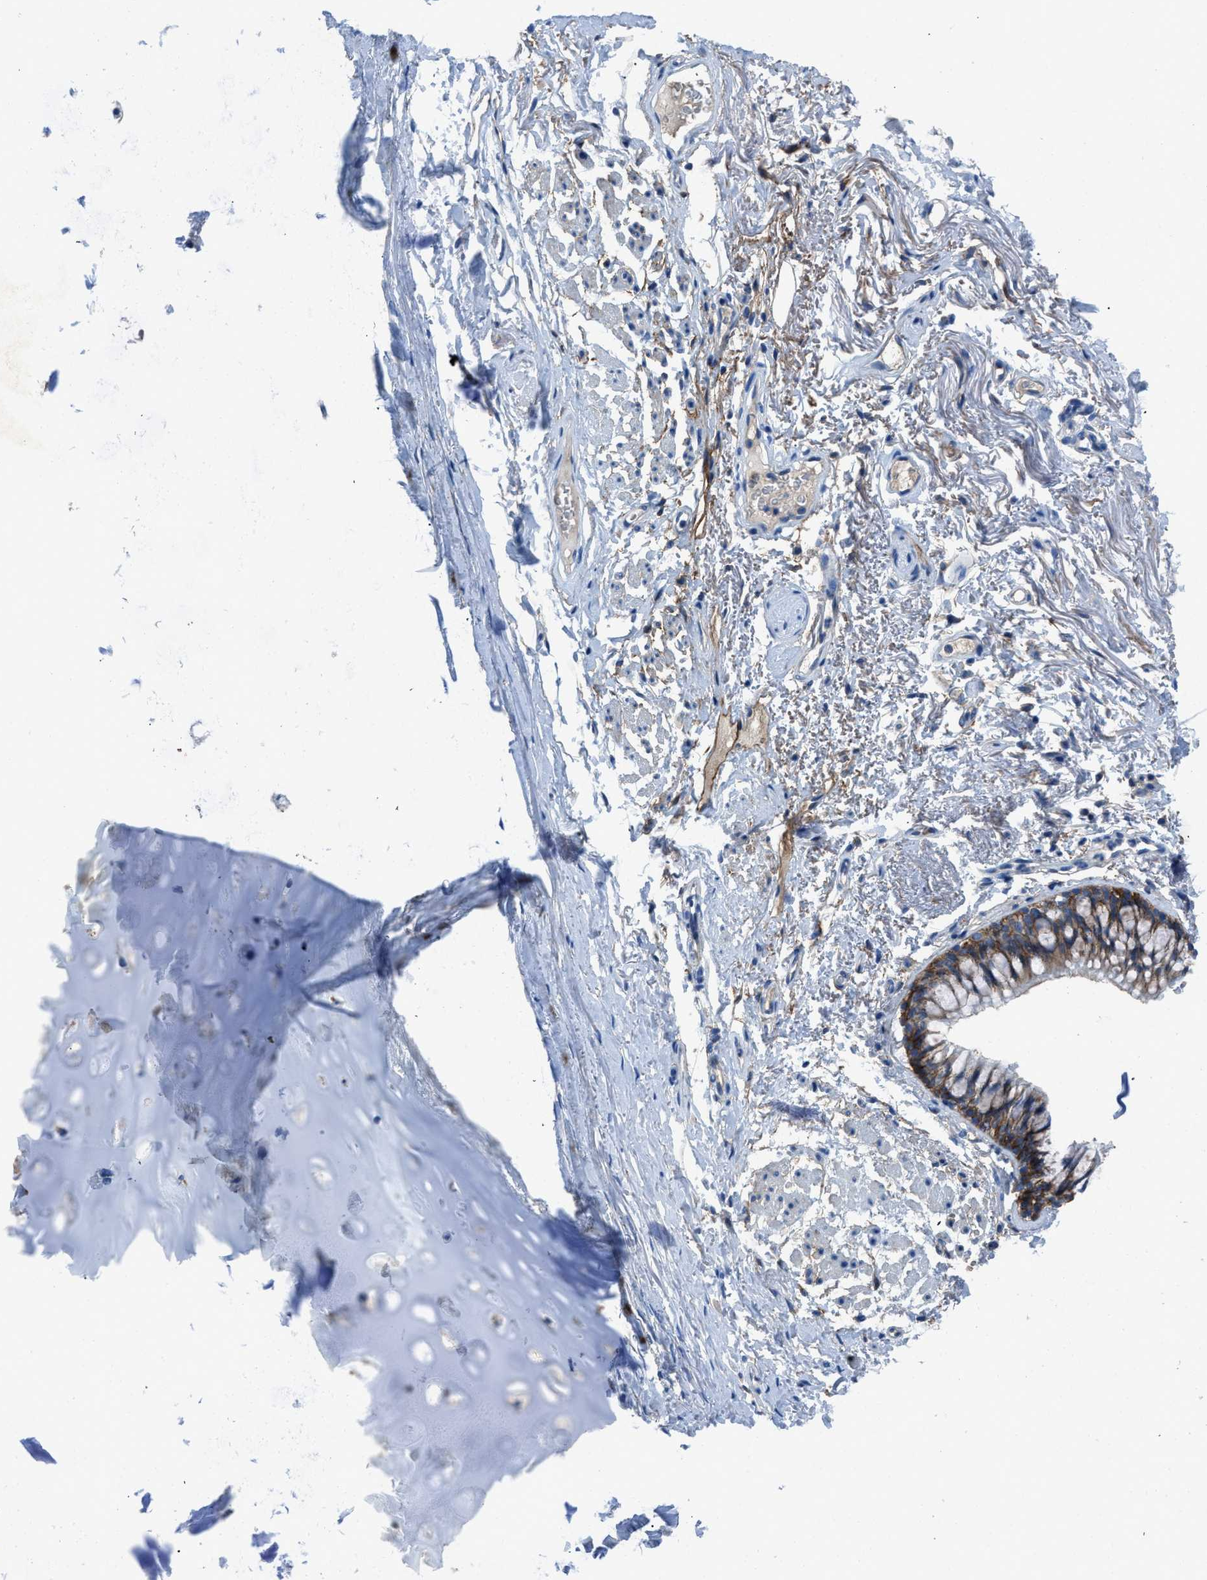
{"staining": {"intensity": "negative", "quantity": "none", "location": "none"}, "tissue": "adipose tissue", "cell_type": "Adipocytes", "image_type": "normal", "snomed": [{"axis": "morphology", "description": "Normal tissue, NOS"}, {"axis": "topography", "description": "Cartilage tissue"}, {"axis": "topography", "description": "Bronchus"}], "caption": "Immunohistochemistry (IHC) histopathology image of normal human adipose tissue stained for a protein (brown), which demonstrates no expression in adipocytes.", "gene": "PTGFRN", "patient": {"sex": "female", "age": 73}}